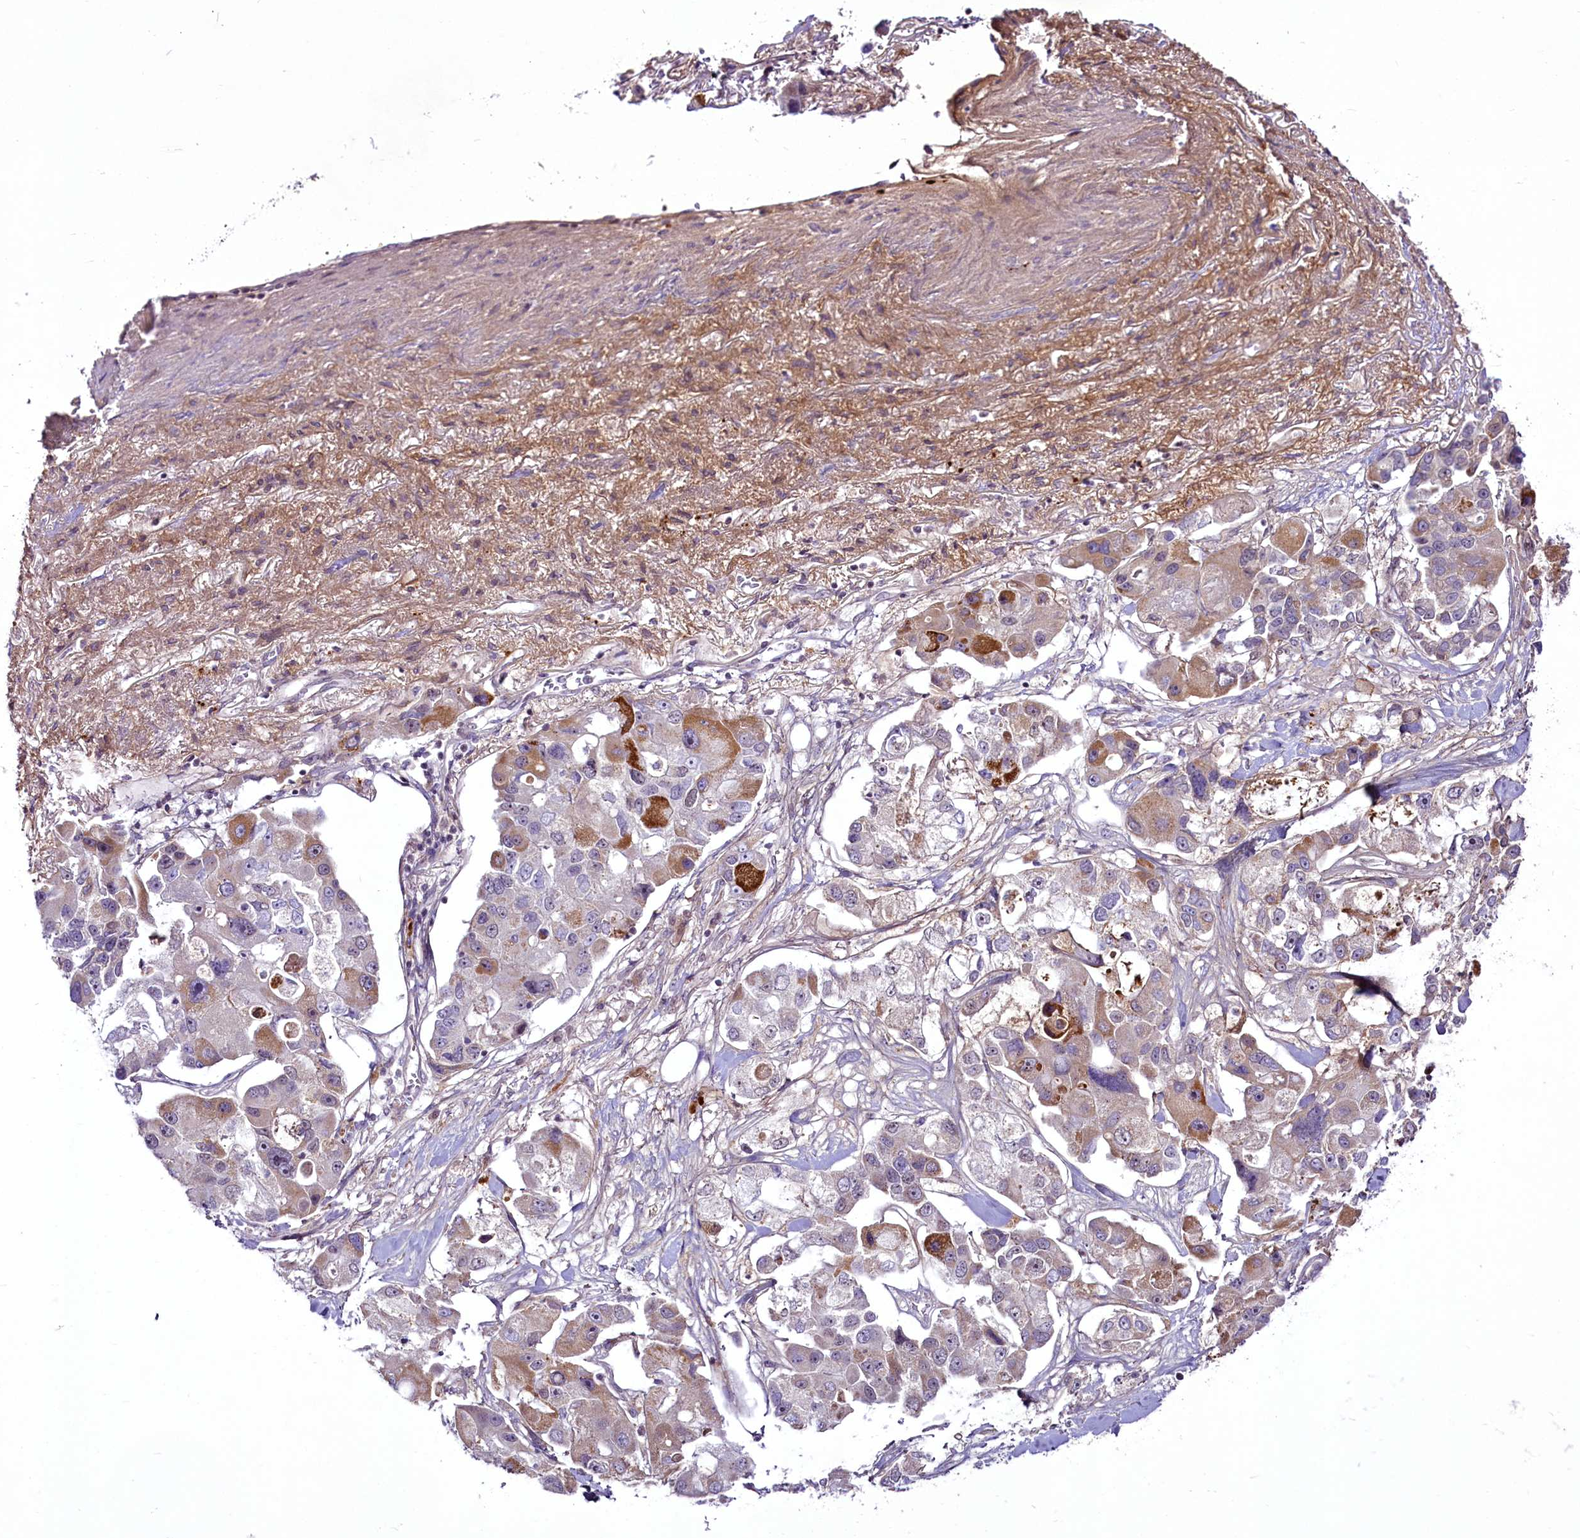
{"staining": {"intensity": "moderate", "quantity": "<25%", "location": "cytoplasmic/membranous"}, "tissue": "lung cancer", "cell_type": "Tumor cells", "image_type": "cancer", "snomed": [{"axis": "morphology", "description": "Adenocarcinoma, NOS"}, {"axis": "topography", "description": "Lung"}], "caption": "Lung adenocarcinoma was stained to show a protein in brown. There is low levels of moderate cytoplasmic/membranous positivity in approximately <25% of tumor cells. (Stains: DAB in brown, nuclei in blue, Microscopy: brightfield microscopy at high magnification).", "gene": "RSBN1", "patient": {"sex": "female", "age": 54}}